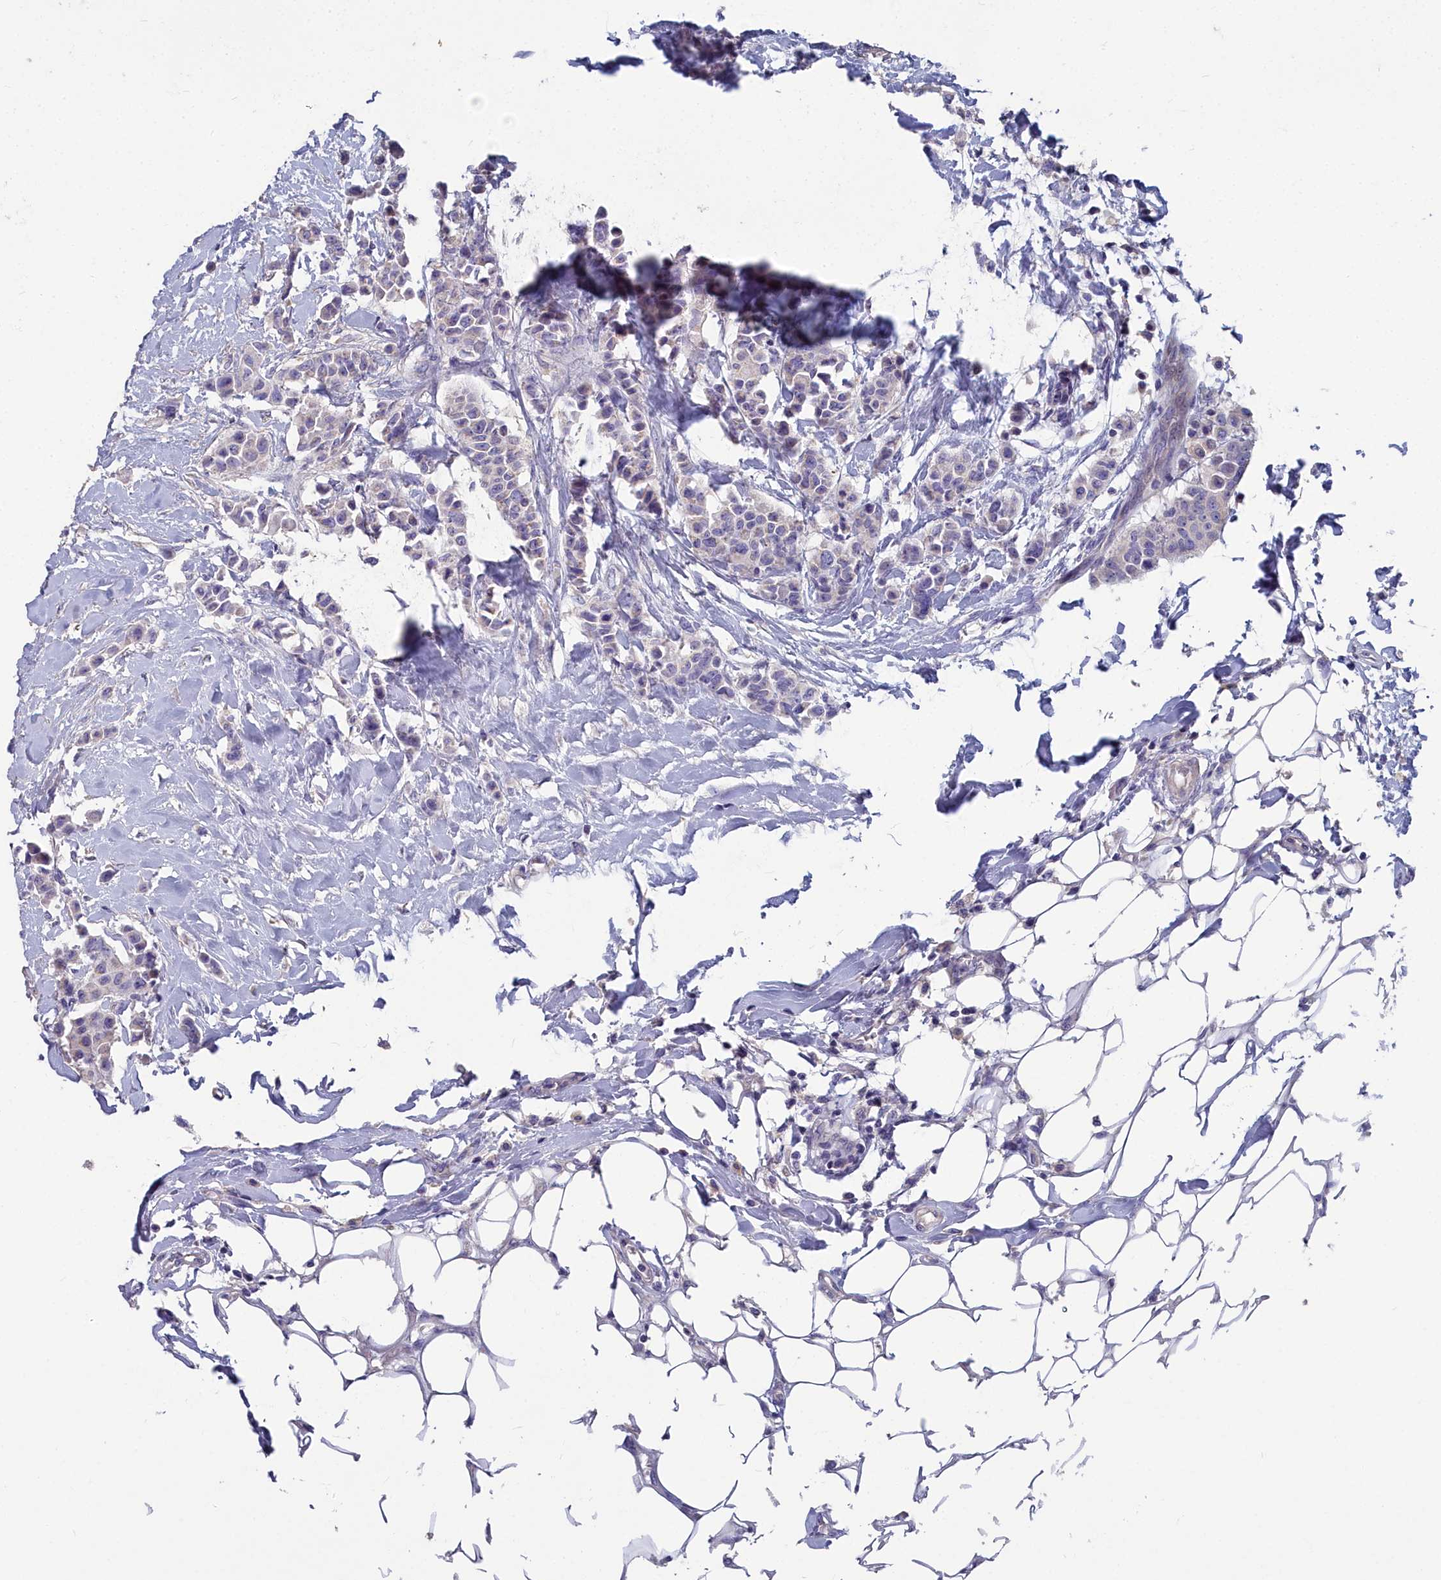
{"staining": {"intensity": "negative", "quantity": "none", "location": "none"}, "tissue": "breast cancer", "cell_type": "Tumor cells", "image_type": "cancer", "snomed": [{"axis": "morphology", "description": "Duct carcinoma"}, {"axis": "topography", "description": "Breast"}], "caption": "This is an immunohistochemistry (IHC) histopathology image of human breast cancer (invasive ductal carcinoma). There is no positivity in tumor cells.", "gene": "COX20", "patient": {"sex": "female", "age": 40}}